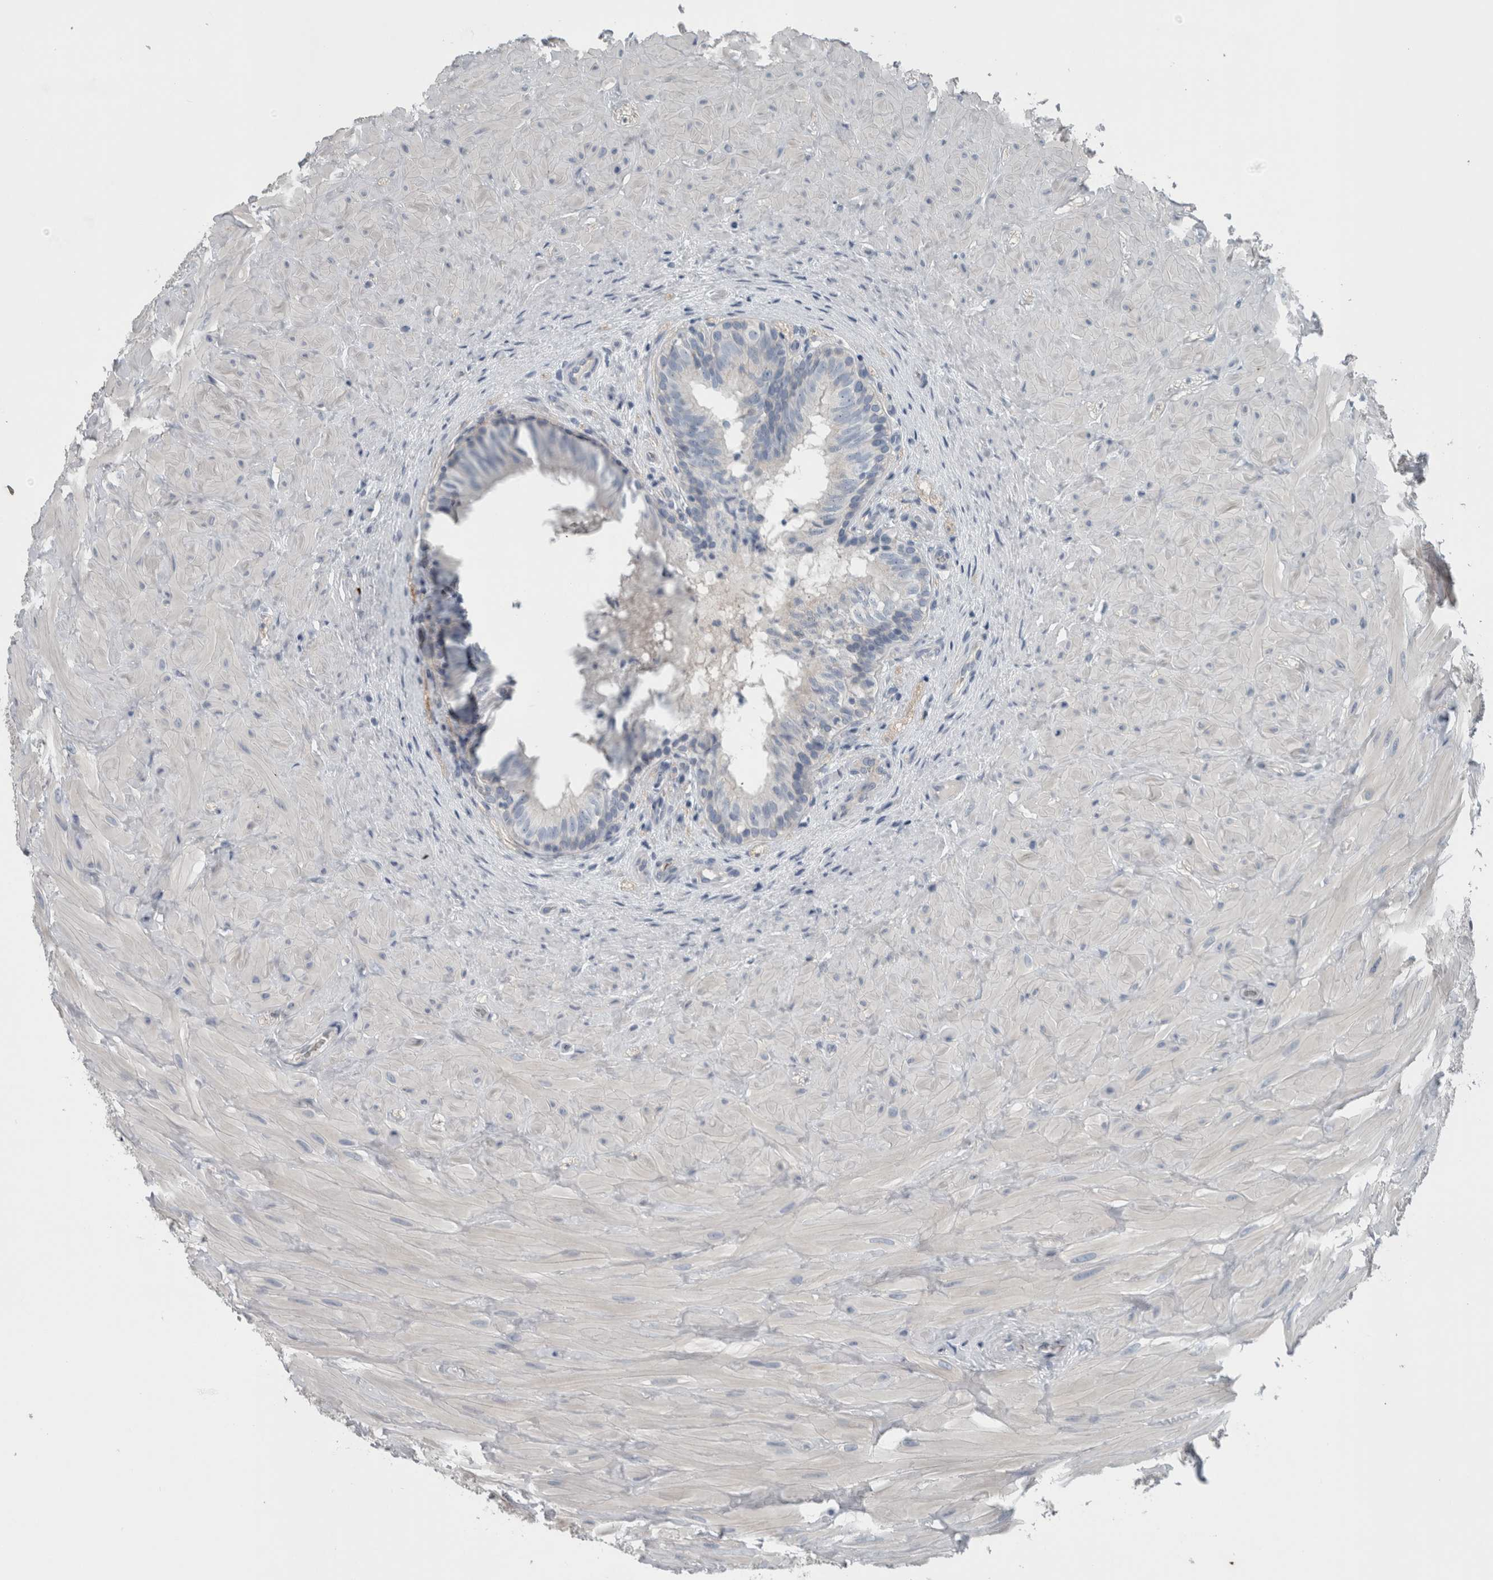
{"staining": {"intensity": "negative", "quantity": "none", "location": "none"}, "tissue": "epididymis", "cell_type": "Glandular cells", "image_type": "normal", "snomed": [{"axis": "morphology", "description": "Normal tissue, NOS"}, {"axis": "topography", "description": "Soft tissue"}, {"axis": "topography", "description": "Epididymis"}], "caption": "A histopathology image of human epididymis is negative for staining in glandular cells. (Brightfield microscopy of DAB (3,3'-diaminobenzidine) immunohistochemistry (IHC) at high magnification).", "gene": "SH3GL2", "patient": {"sex": "male", "age": 26}}